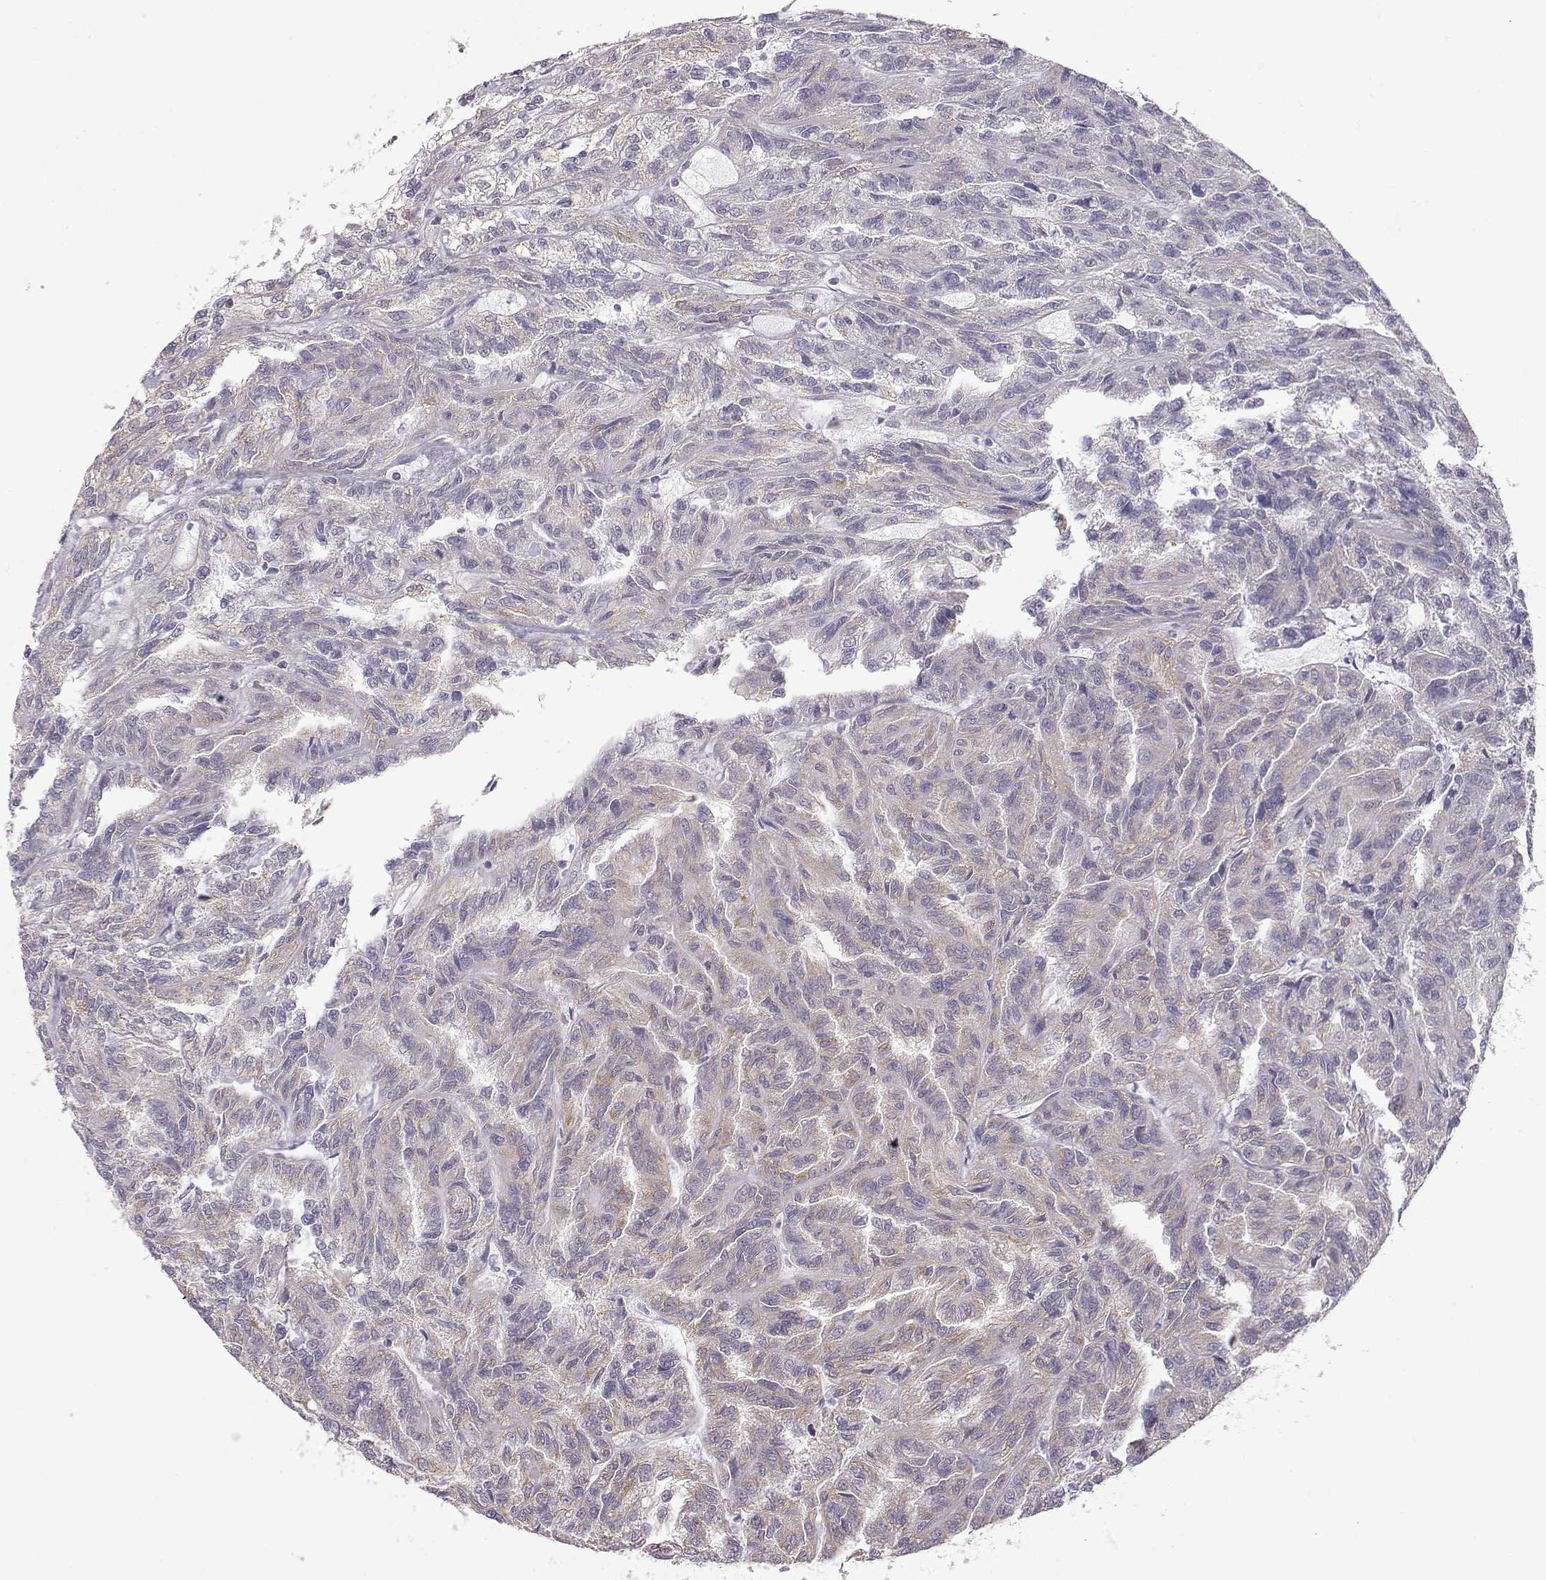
{"staining": {"intensity": "negative", "quantity": "none", "location": "none"}, "tissue": "renal cancer", "cell_type": "Tumor cells", "image_type": "cancer", "snomed": [{"axis": "morphology", "description": "Adenocarcinoma, NOS"}, {"axis": "topography", "description": "Kidney"}], "caption": "Immunohistochemical staining of renal adenocarcinoma displays no significant expression in tumor cells.", "gene": "TEPP", "patient": {"sex": "male", "age": 79}}